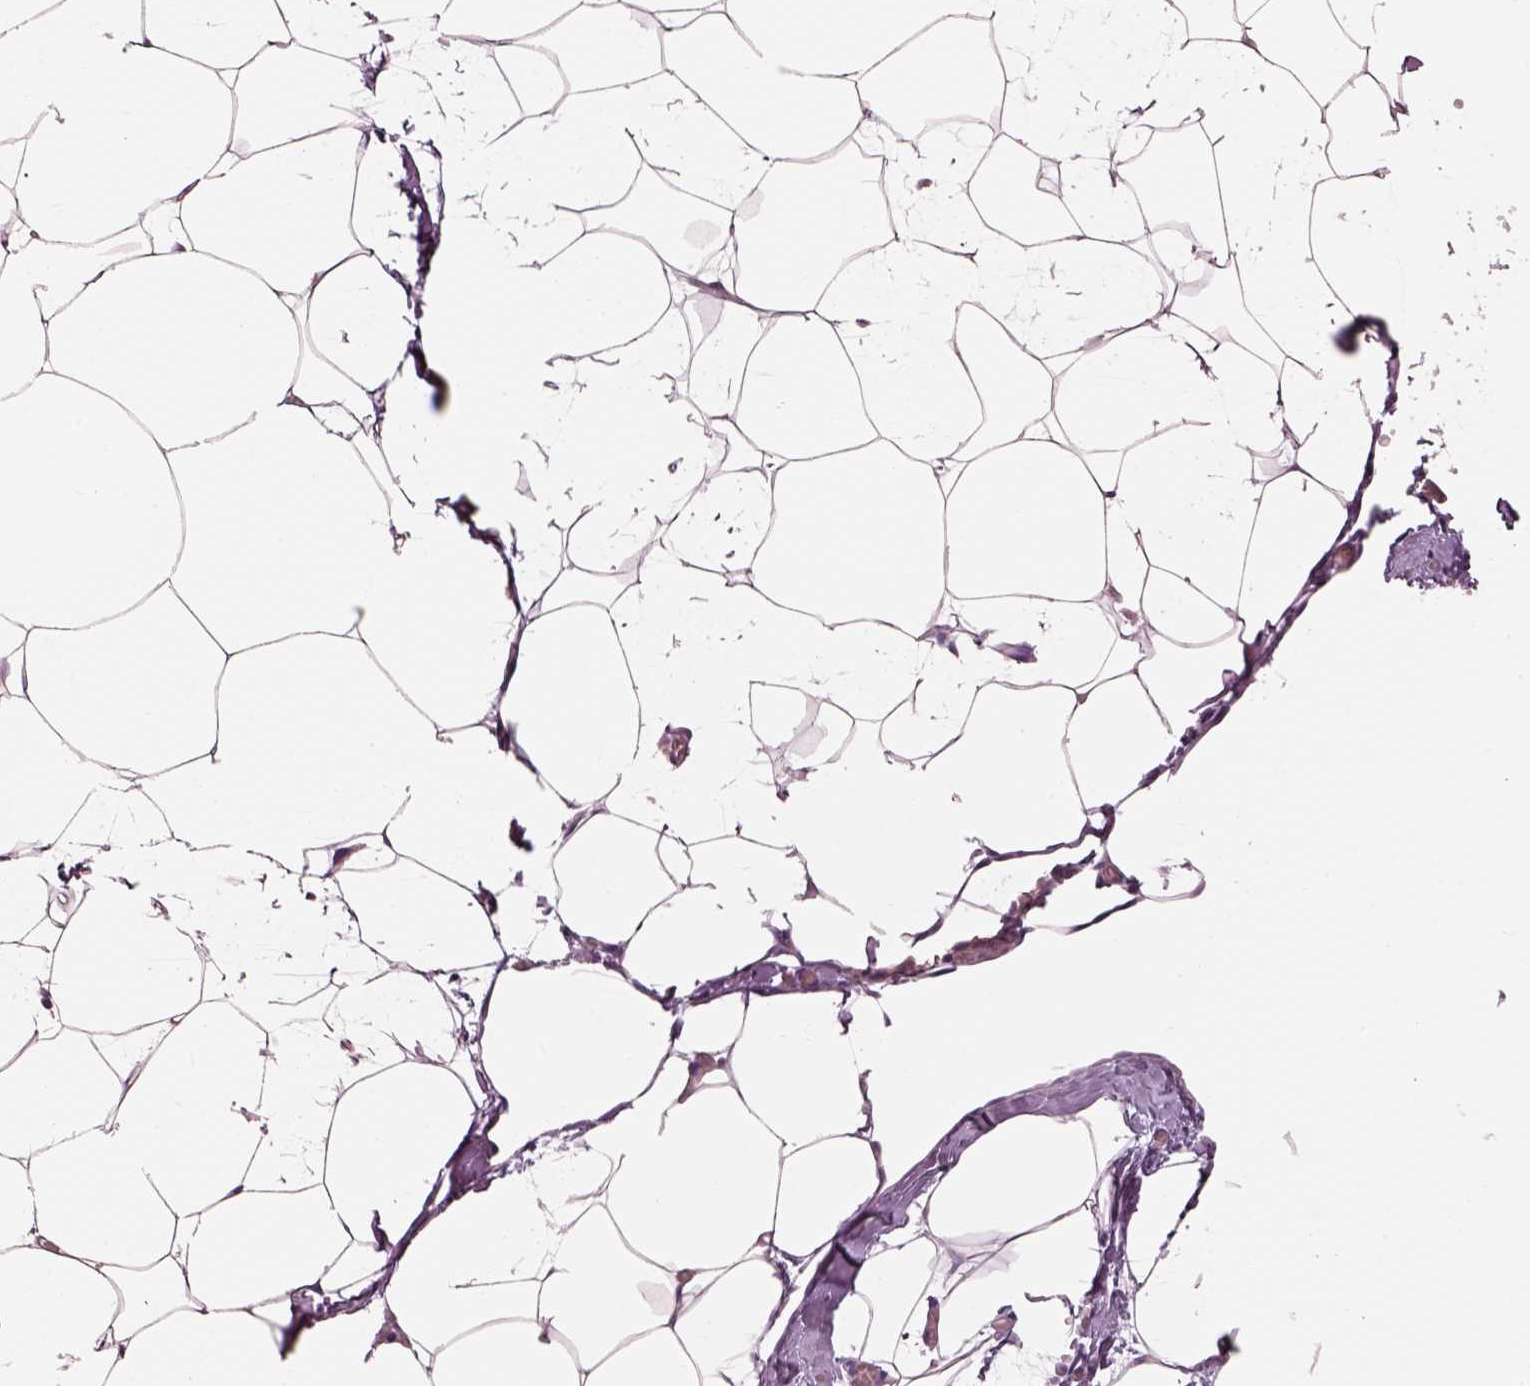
{"staining": {"intensity": "negative", "quantity": "none", "location": "none"}, "tissue": "adipose tissue", "cell_type": "Adipocytes", "image_type": "normal", "snomed": [{"axis": "morphology", "description": "Normal tissue, NOS"}, {"axis": "topography", "description": "Adipose tissue"}], "caption": "This is a histopathology image of IHC staining of unremarkable adipose tissue, which shows no expression in adipocytes.", "gene": "PNOC", "patient": {"sex": "male", "age": 57}}